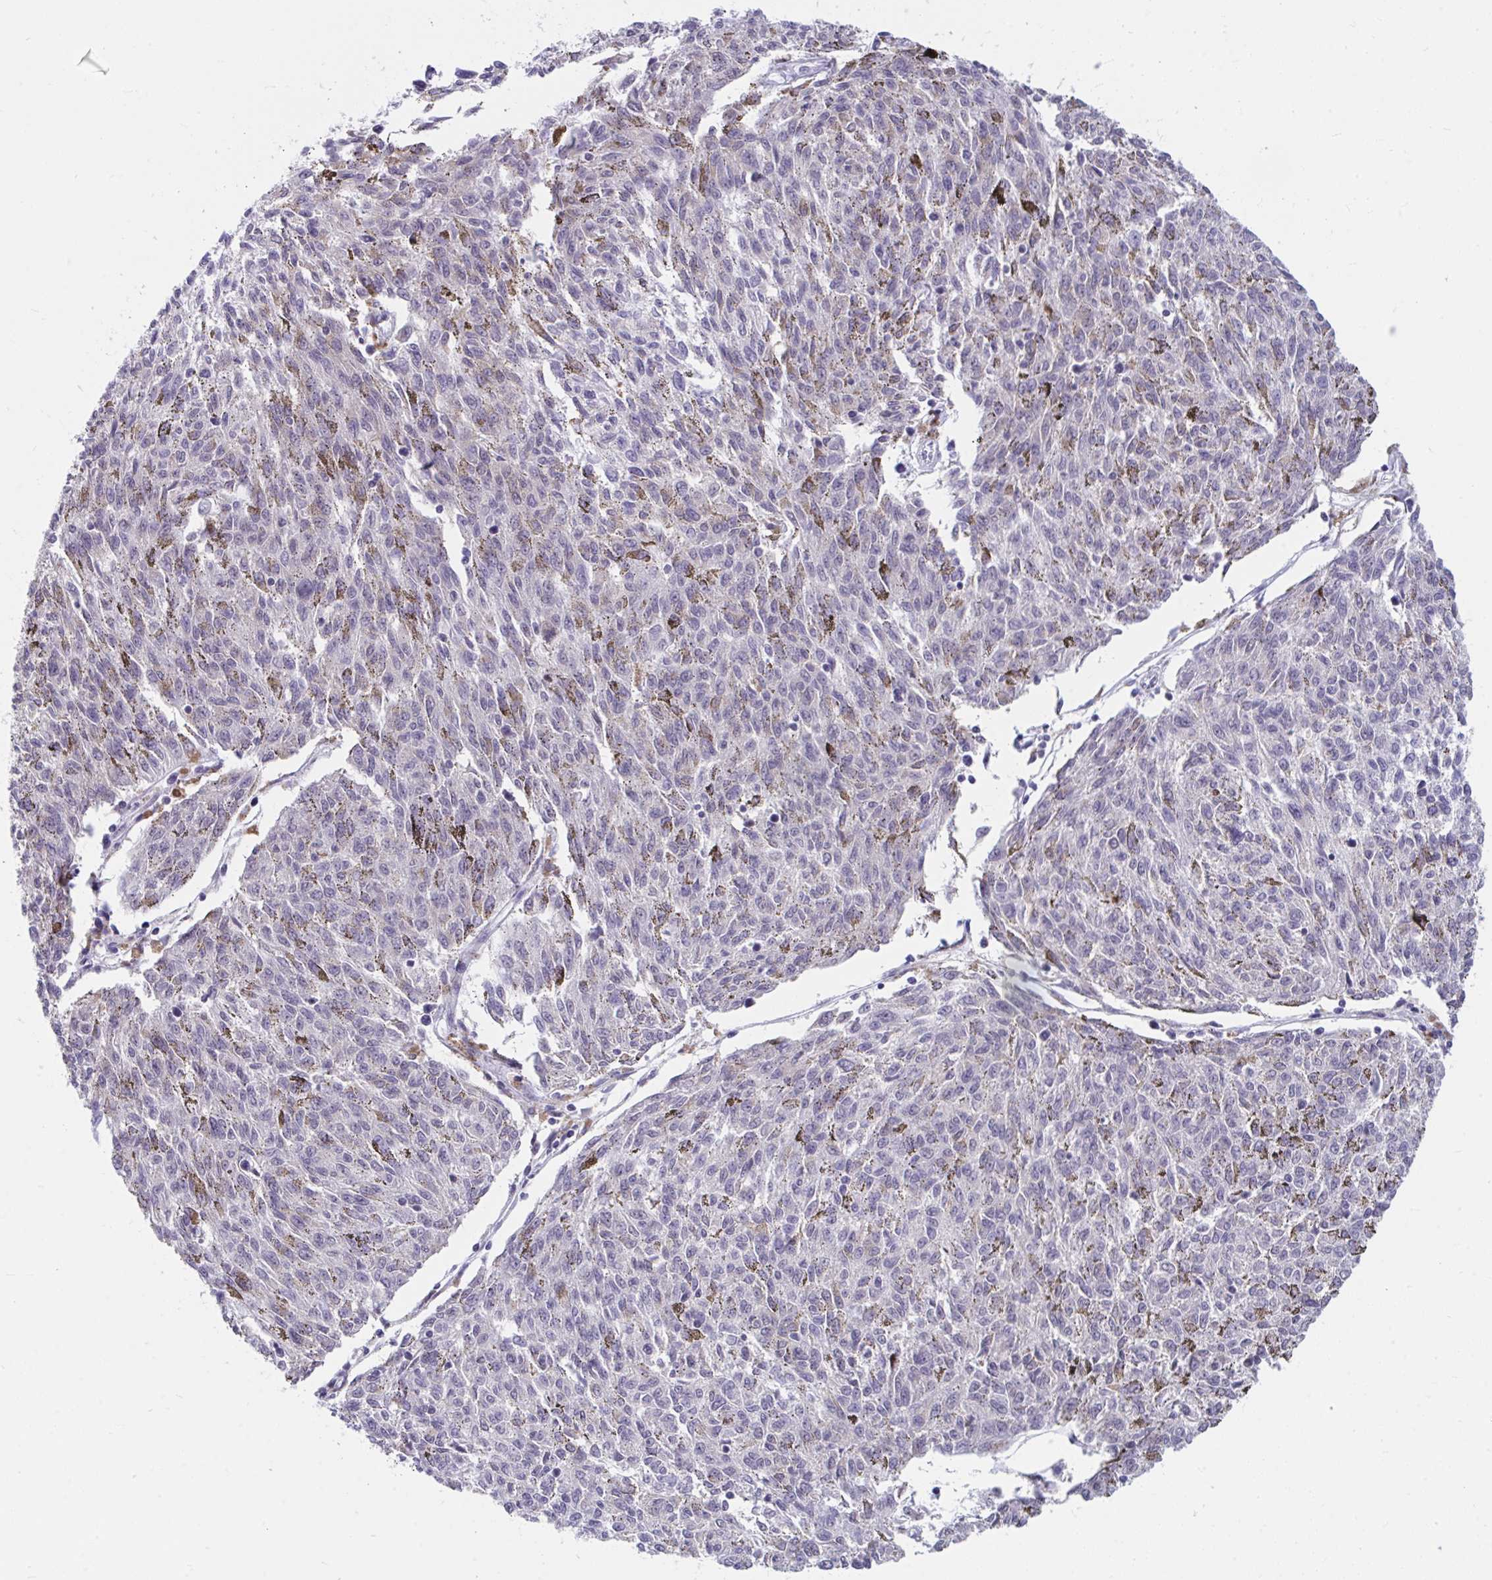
{"staining": {"intensity": "negative", "quantity": "none", "location": "none"}, "tissue": "melanoma", "cell_type": "Tumor cells", "image_type": "cancer", "snomed": [{"axis": "morphology", "description": "Malignant melanoma, NOS"}, {"axis": "topography", "description": "Skin"}], "caption": "A histopathology image of human melanoma is negative for staining in tumor cells. (DAB immunohistochemistry (IHC) visualized using brightfield microscopy, high magnification).", "gene": "SELENON", "patient": {"sex": "female", "age": 72}}